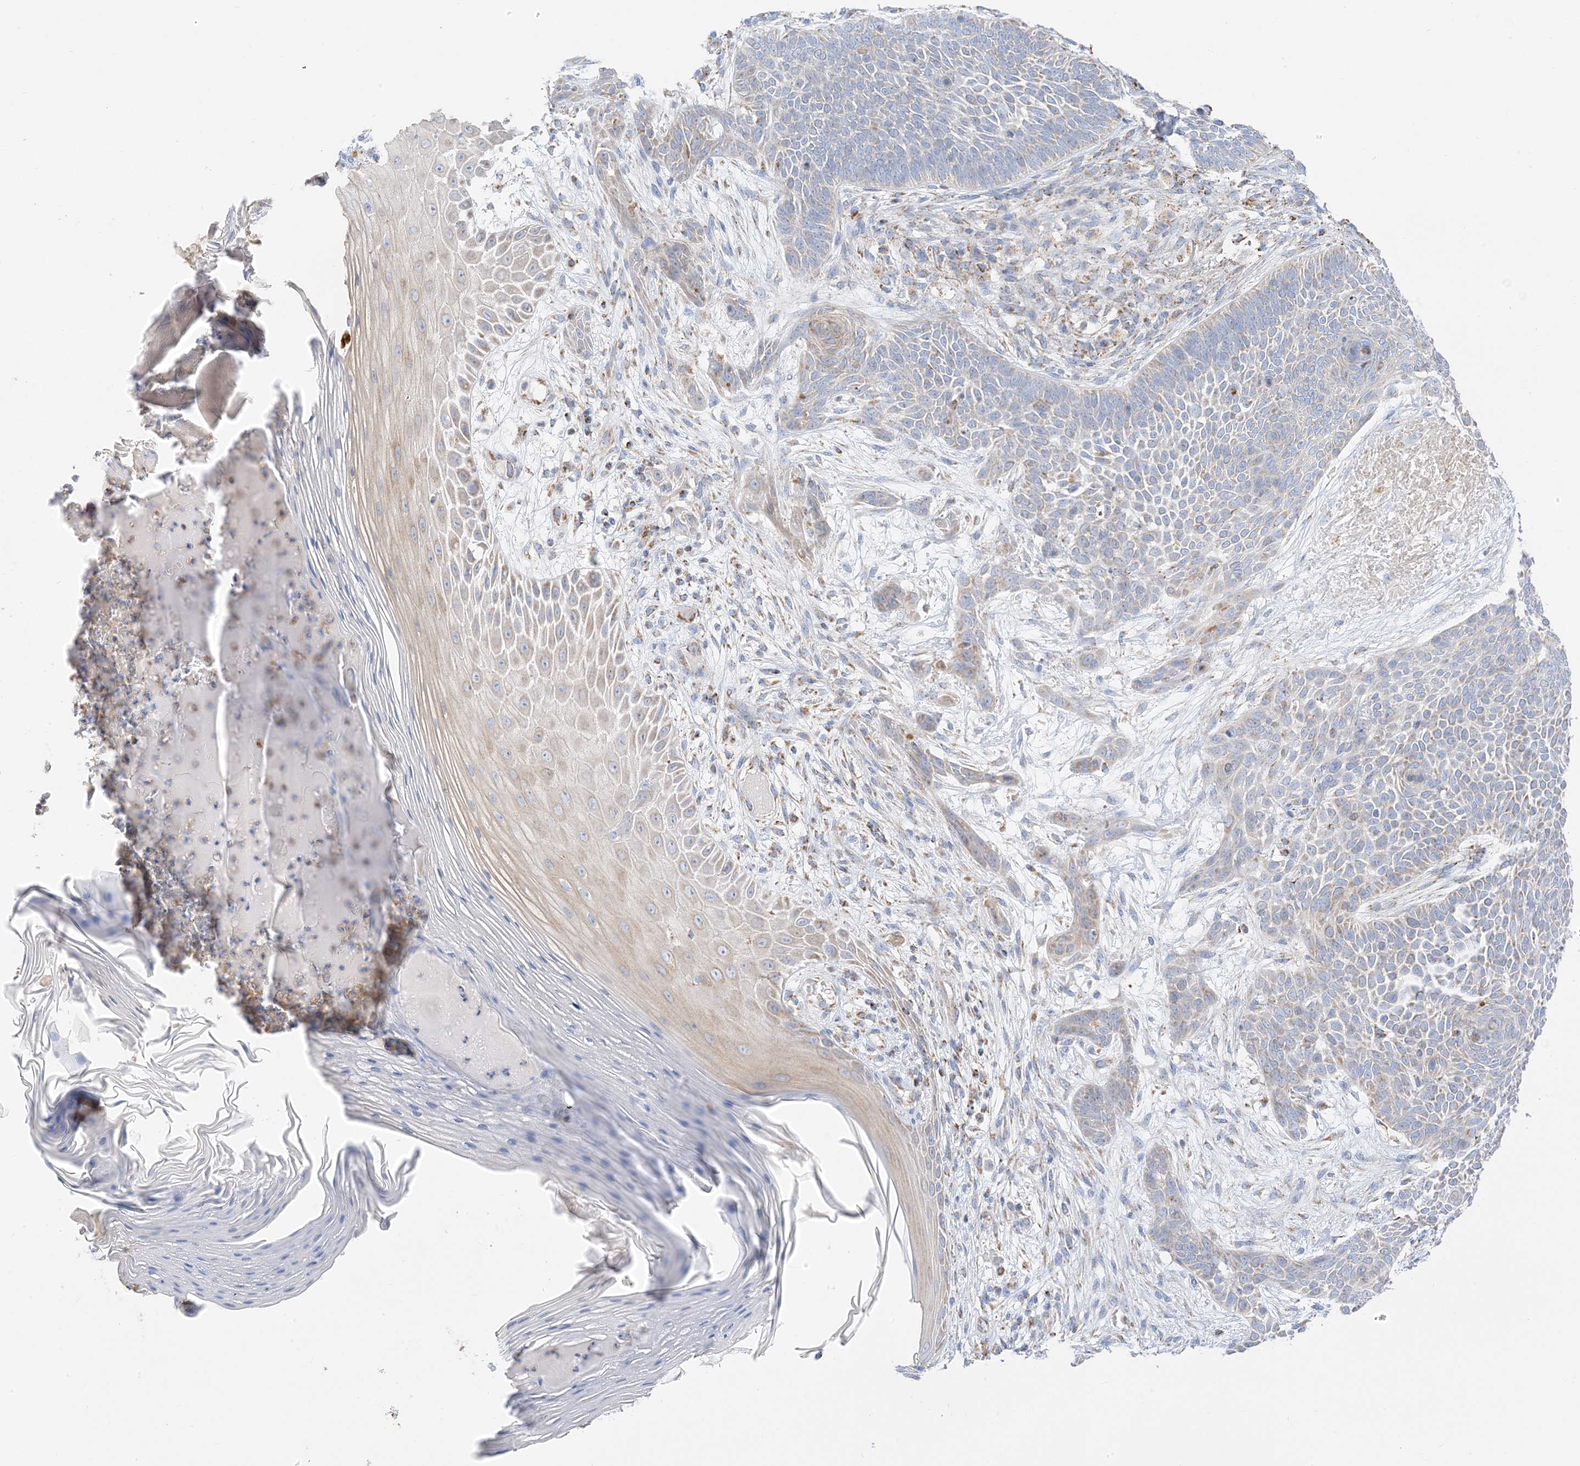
{"staining": {"intensity": "moderate", "quantity": "<25%", "location": "cytoplasmic/membranous"}, "tissue": "skin cancer", "cell_type": "Tumor cells", "image_type": "cancer", "snomed": [{"axis": "morphology", "description": "Basal cell carcinoma"}, {"axis": "topography", "description": "Skin"}], "caption": "High-magnification brightfield microscopy of basal cell carcinoma (skin) stained with DAB (3,3'-diaminobenzidine) (brown) and counterstained with hematoxylin (blue). tumor cells exhibit moderate cytoplasmic/membranous staining is present in approximately<25% of cells.", "gene": "CAPN13", "patient": {"sex": "male", "age": 85}}